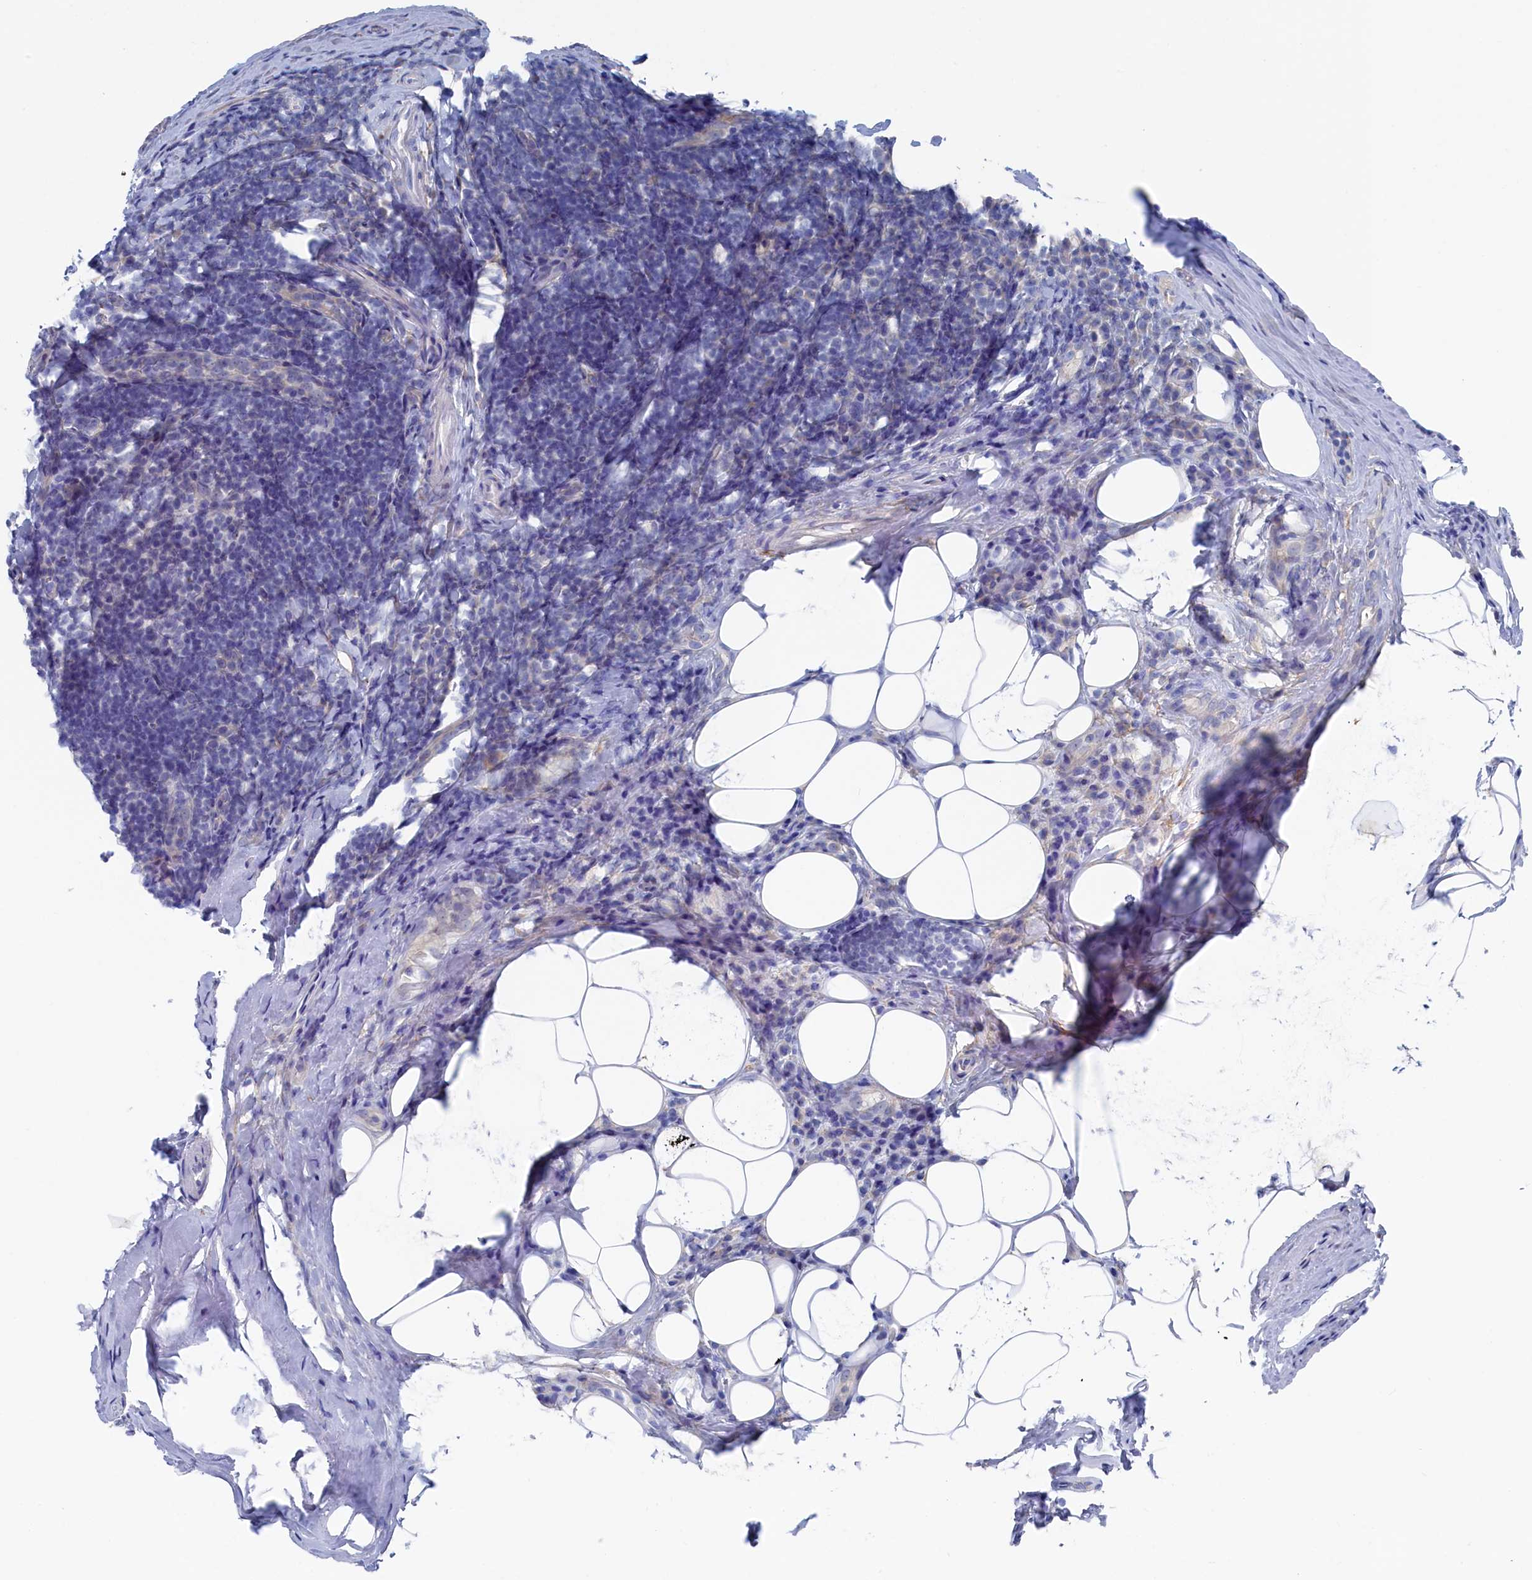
{"staining": {"intensity": "negative", "quantity": "none", "location": "none"}, "tissue": "tonsil", "cell_type": "Germinal center cells", "image_type": "normal", "snomed": [{"axis": "morphology", "description": "Normal tissue, NOS"}, {"axis": "topography", "description": "Tonsil"}], "caption": "The photomicrograph demonstrates no staining of germinal center cells in unremarkable tonsil. The staining was performed using DAB (3,3'-diaminobenzidine) to visualize the protein expression in brown, while the nuclei were stained in blue with hematoxylin (Magnification: 20x).", "gene": "TMOD2", "patient": {"sex": "male", "age": 37}}